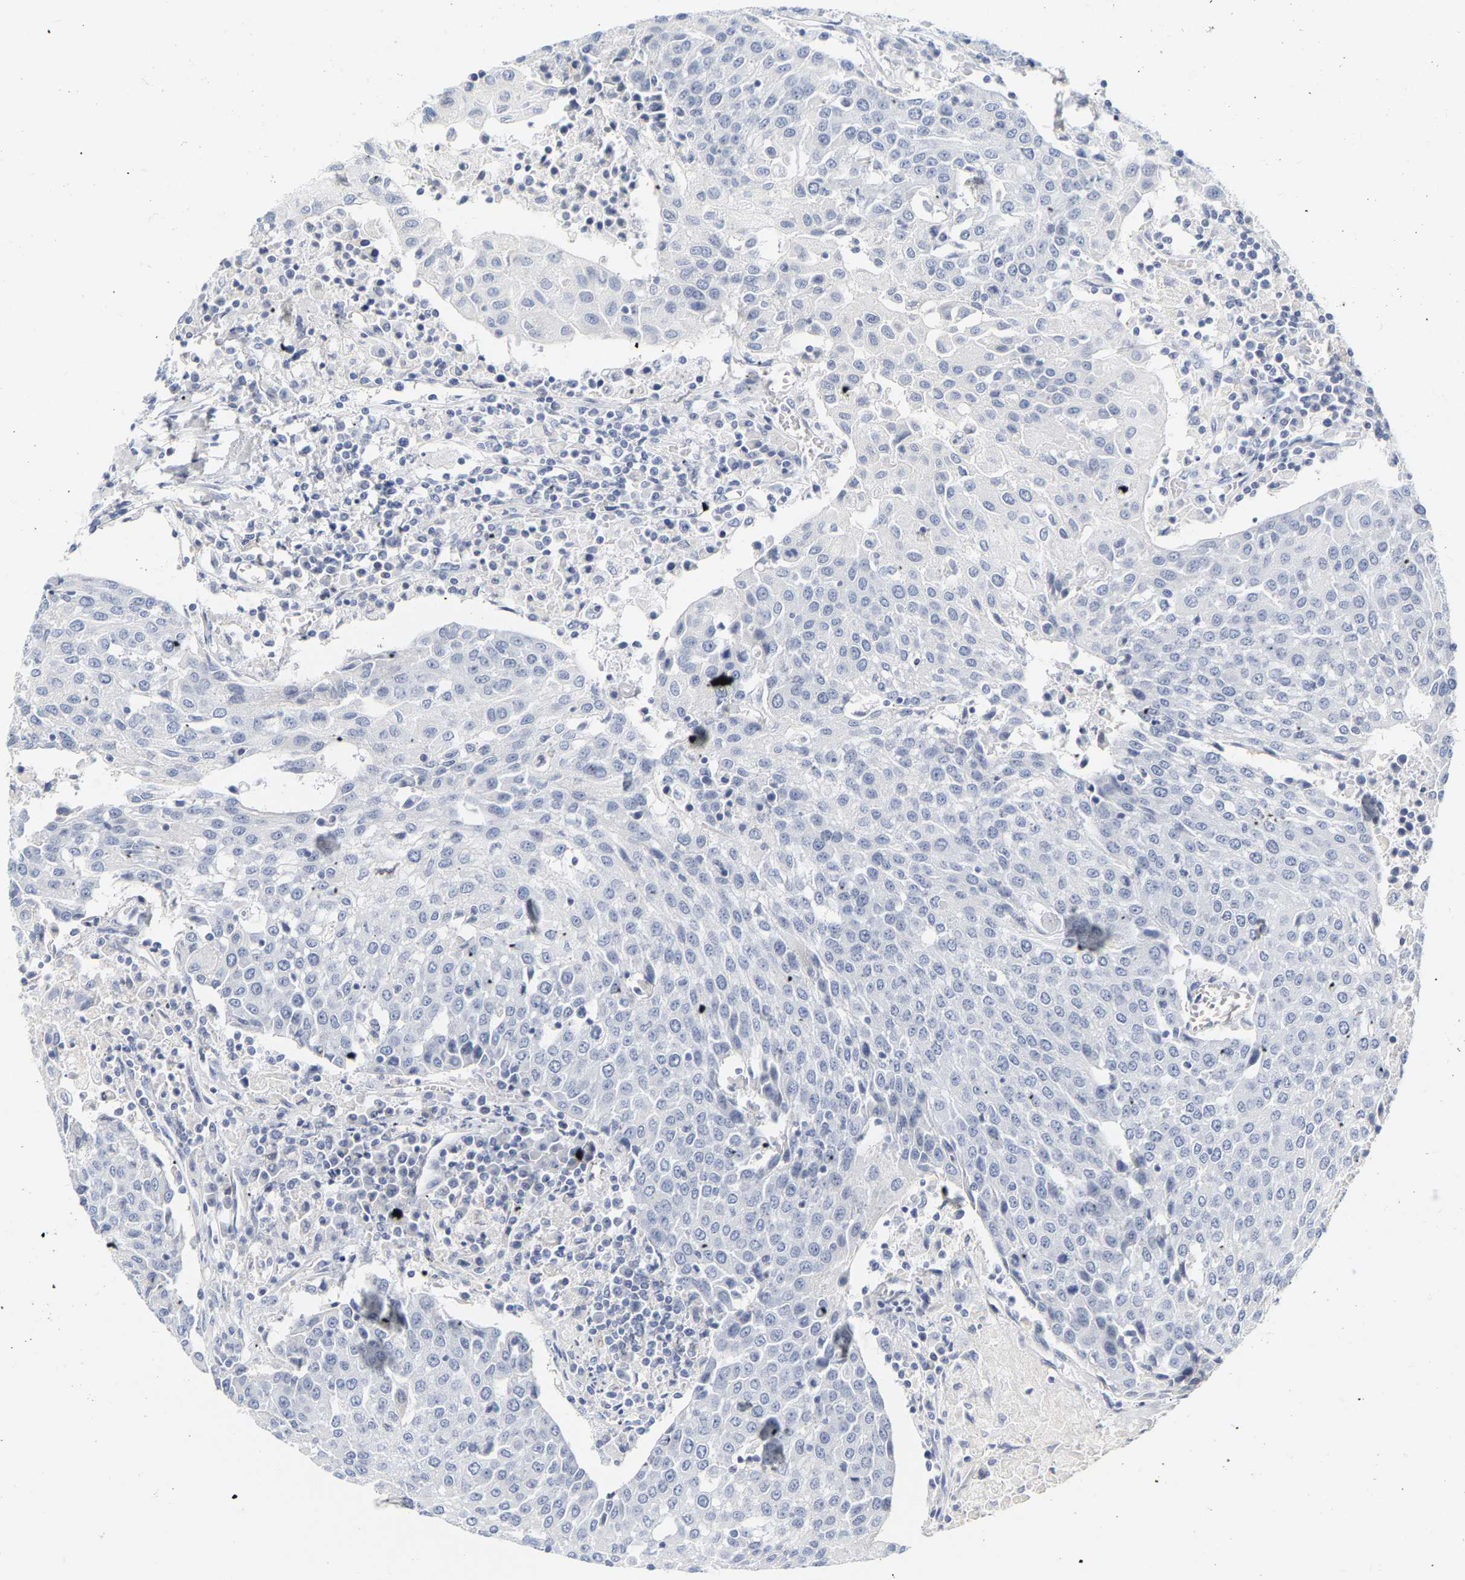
{"staining": {"intensity": "negative", "quantity": "none", "location": "none"}, "tissue": "urothelial cancer", "cell_type": "Tumor cells", "image_type": "cancer", "snomed": [{"axis": "morphology", "description": "Urothelial carcinoma, High grade"}, {"axis": "topography", "description": "Urinary bladder"}], "caption": "This is an IHC histopathology image of urothelial carcinoma (high-grade). There is no expression in tumor cells.", "gene": "GNAS", "patient": {"sex": "female", "age": 85}}